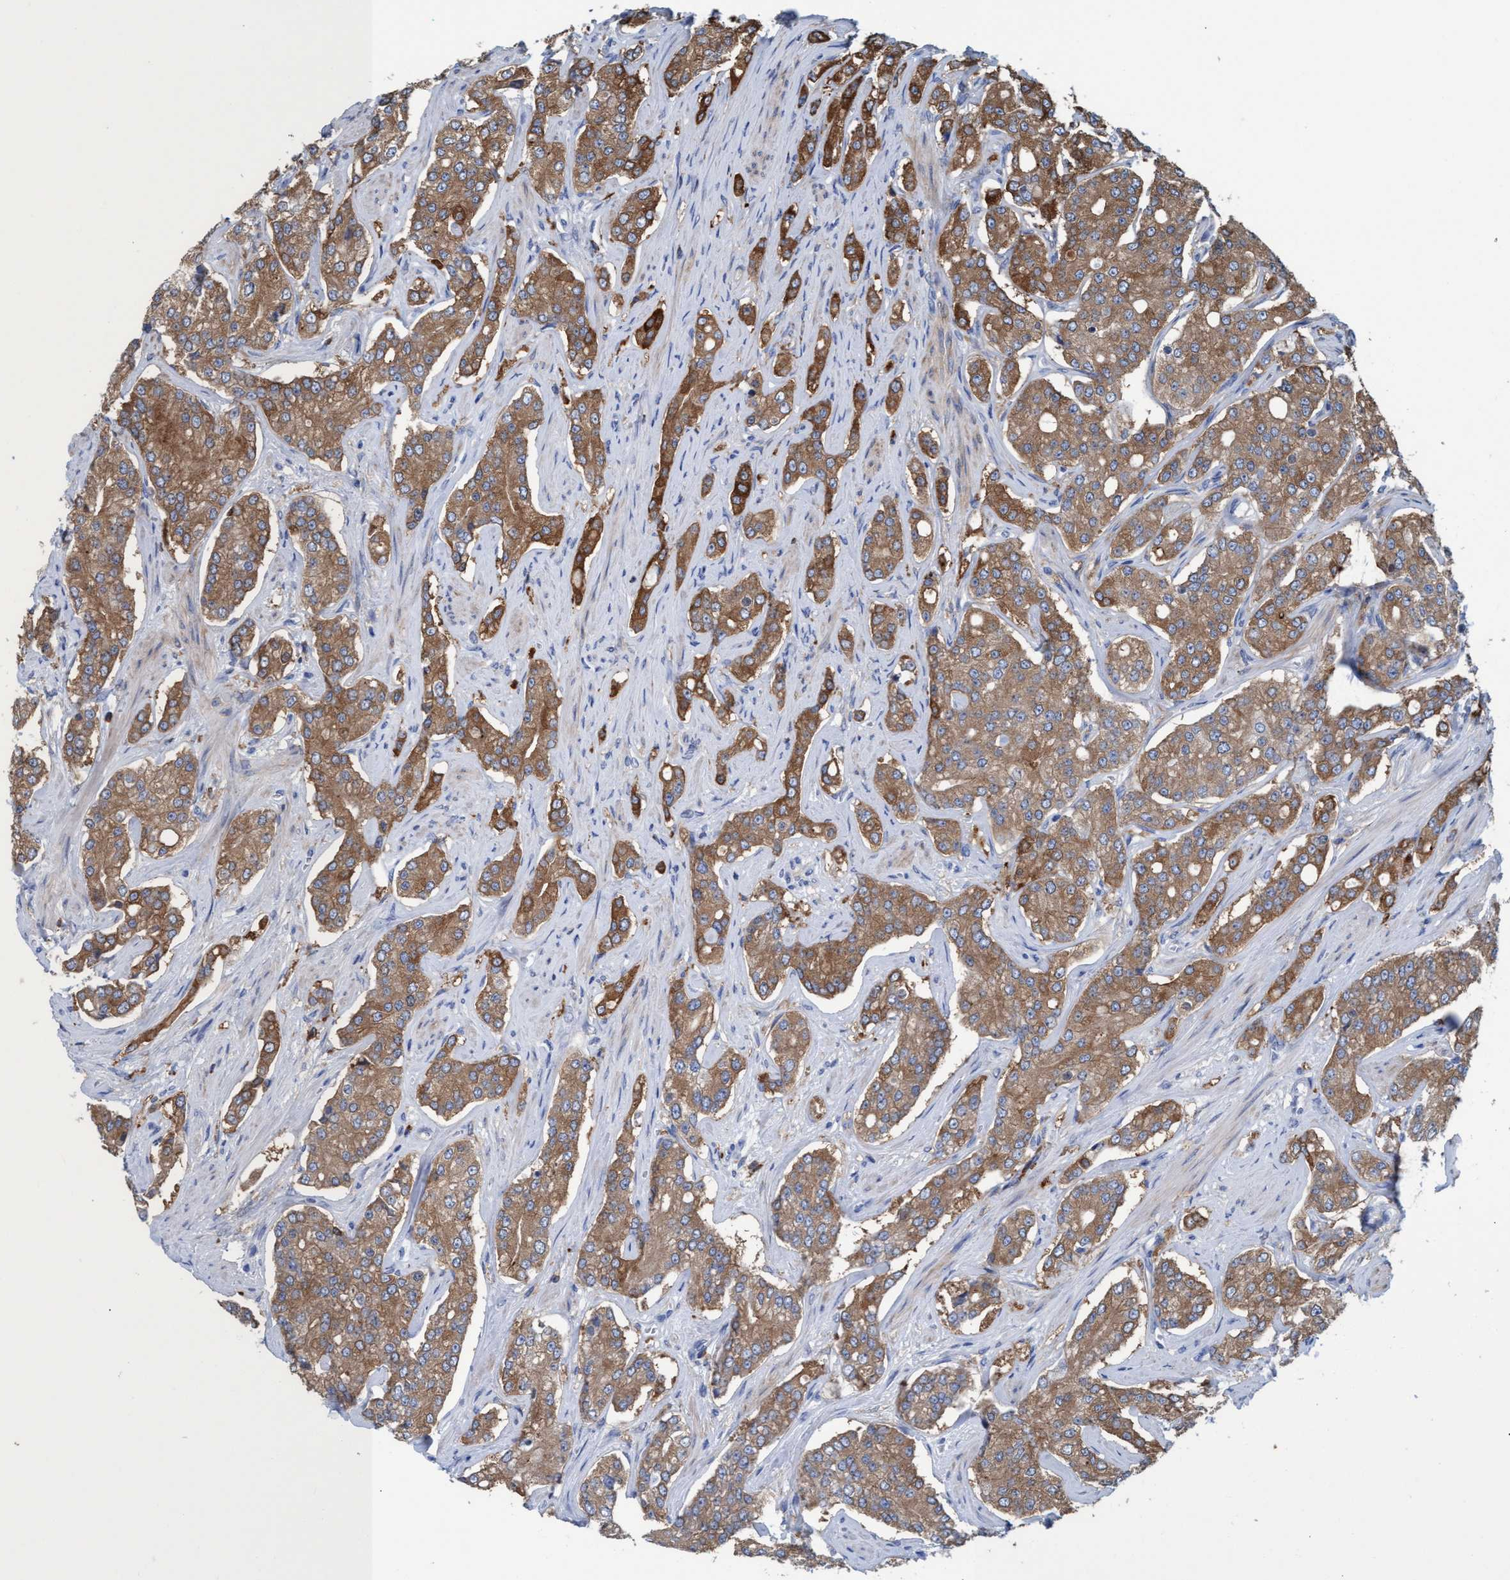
{"staining": {"intensity": "moderate", "quantity": ">75%", "location": "cytoplasmic/membranous"}, "tissue": "prostate cancer", "cell_type": "Tumor cells", "image_type": "cancer", "snomed": [{"axis": "morphology", "description": "Adenocarcinoma, High grade"}, {"axis": "topography", "description": "Prostate"}], "caption": "Immunohistochemistry of human adenocarcinoma (high-grade) (prostate) reveals medium levels of moderate cytoplasmic/membranous positivity in approximately >75% of tumor cells. (DAB IHC, brown staining for protein, blue staining for nuclei).", "gene": "EZR", "patient": {"sex": "male", "age": 71}}